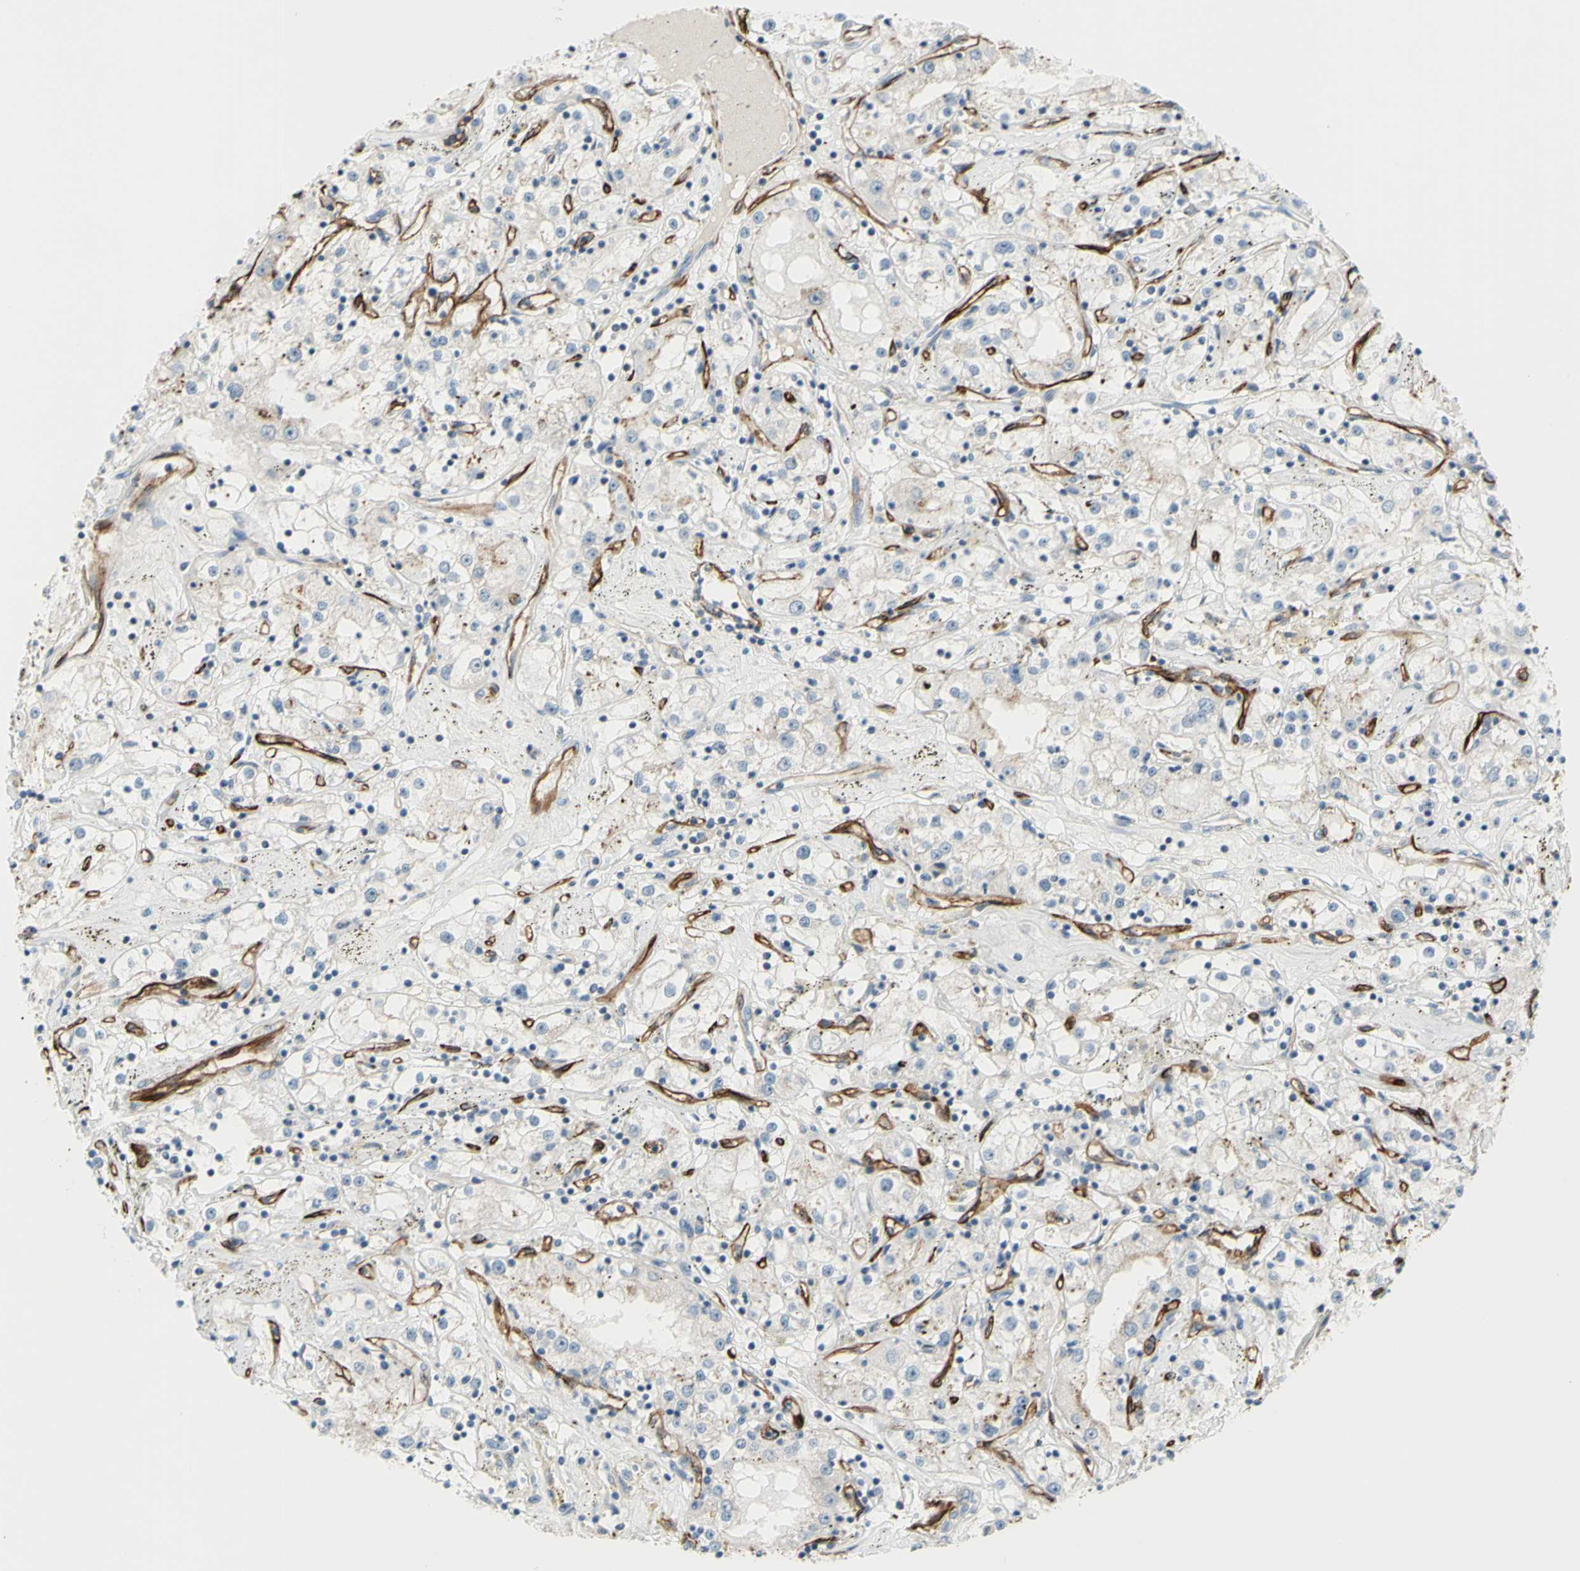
{"staining": {"intensity": "negative", "quantity": "none", "location": "none"}, "tissue": "renal cancer", "cell_type": "Tumor cells", "image_type": "cancer", "snomed": [{"axis": "morphology", "description": "Adenocarcinoma, NOS"}, {"axis": "topography", "description": "Kidney"}], "caption": "IHC histopathology image of adenocarcinoma (renal) stained for a protein (brown), which displays no positivity in tumor cells.", "gene": "PRRG2", "patient": {"sex": "male", "age": 56}}